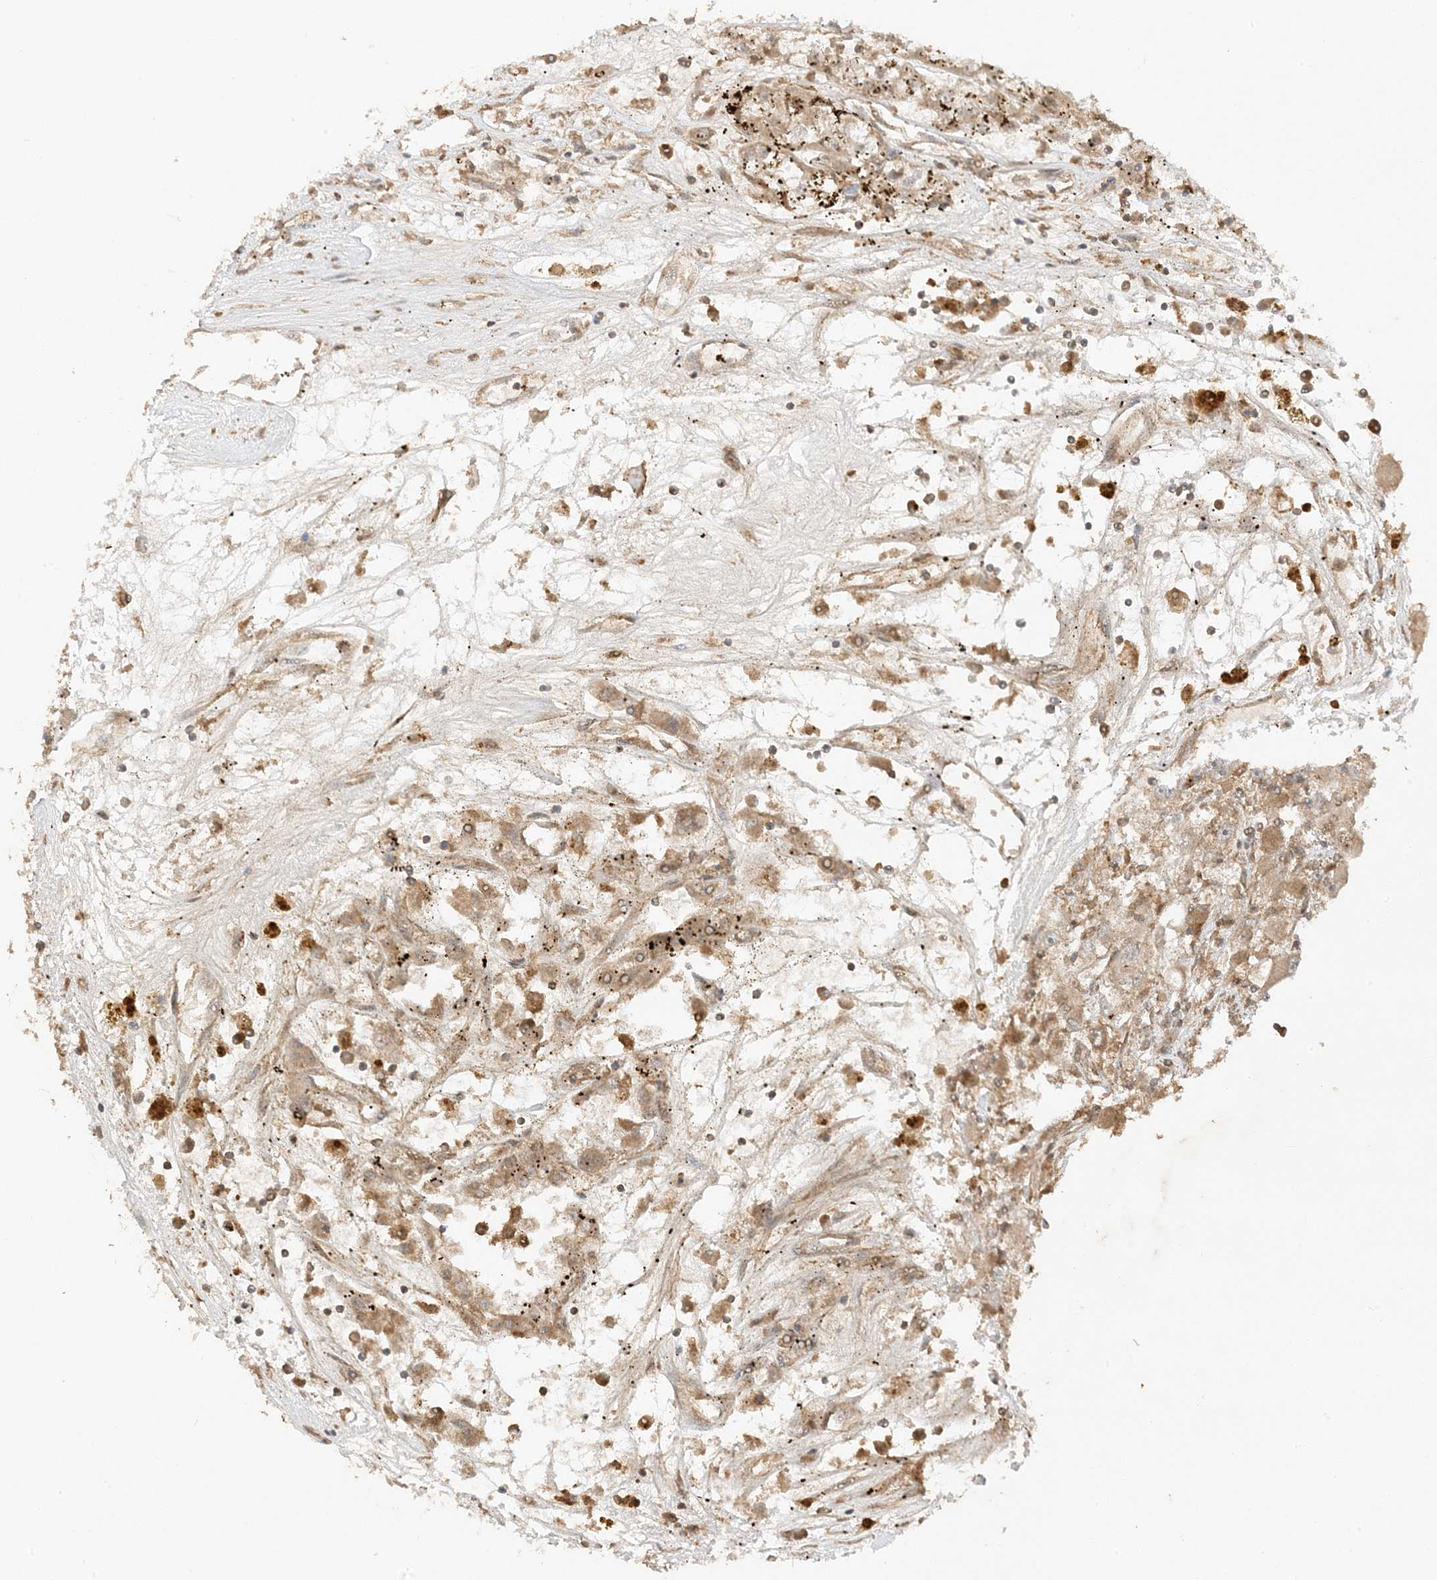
{"staining": {"intensity": "weak", "quantity": "<25%", "location": "cytoplasmic/membranous"}, "tissue": "renal cancer", "cell_type": "Tumor cells", "image_type": "cancer", "snomed": [{"axis": "morphology", "description": "Adenocarcinoma, NOS"}, {"axis": "topography", "description": "Kidney"}], "caption": "IHC of renal cancer (adenocarcinoma) displays no positivity in tumor cells.", "gene": "XRN1", "patient": {"sex": "female", "age": 52}}